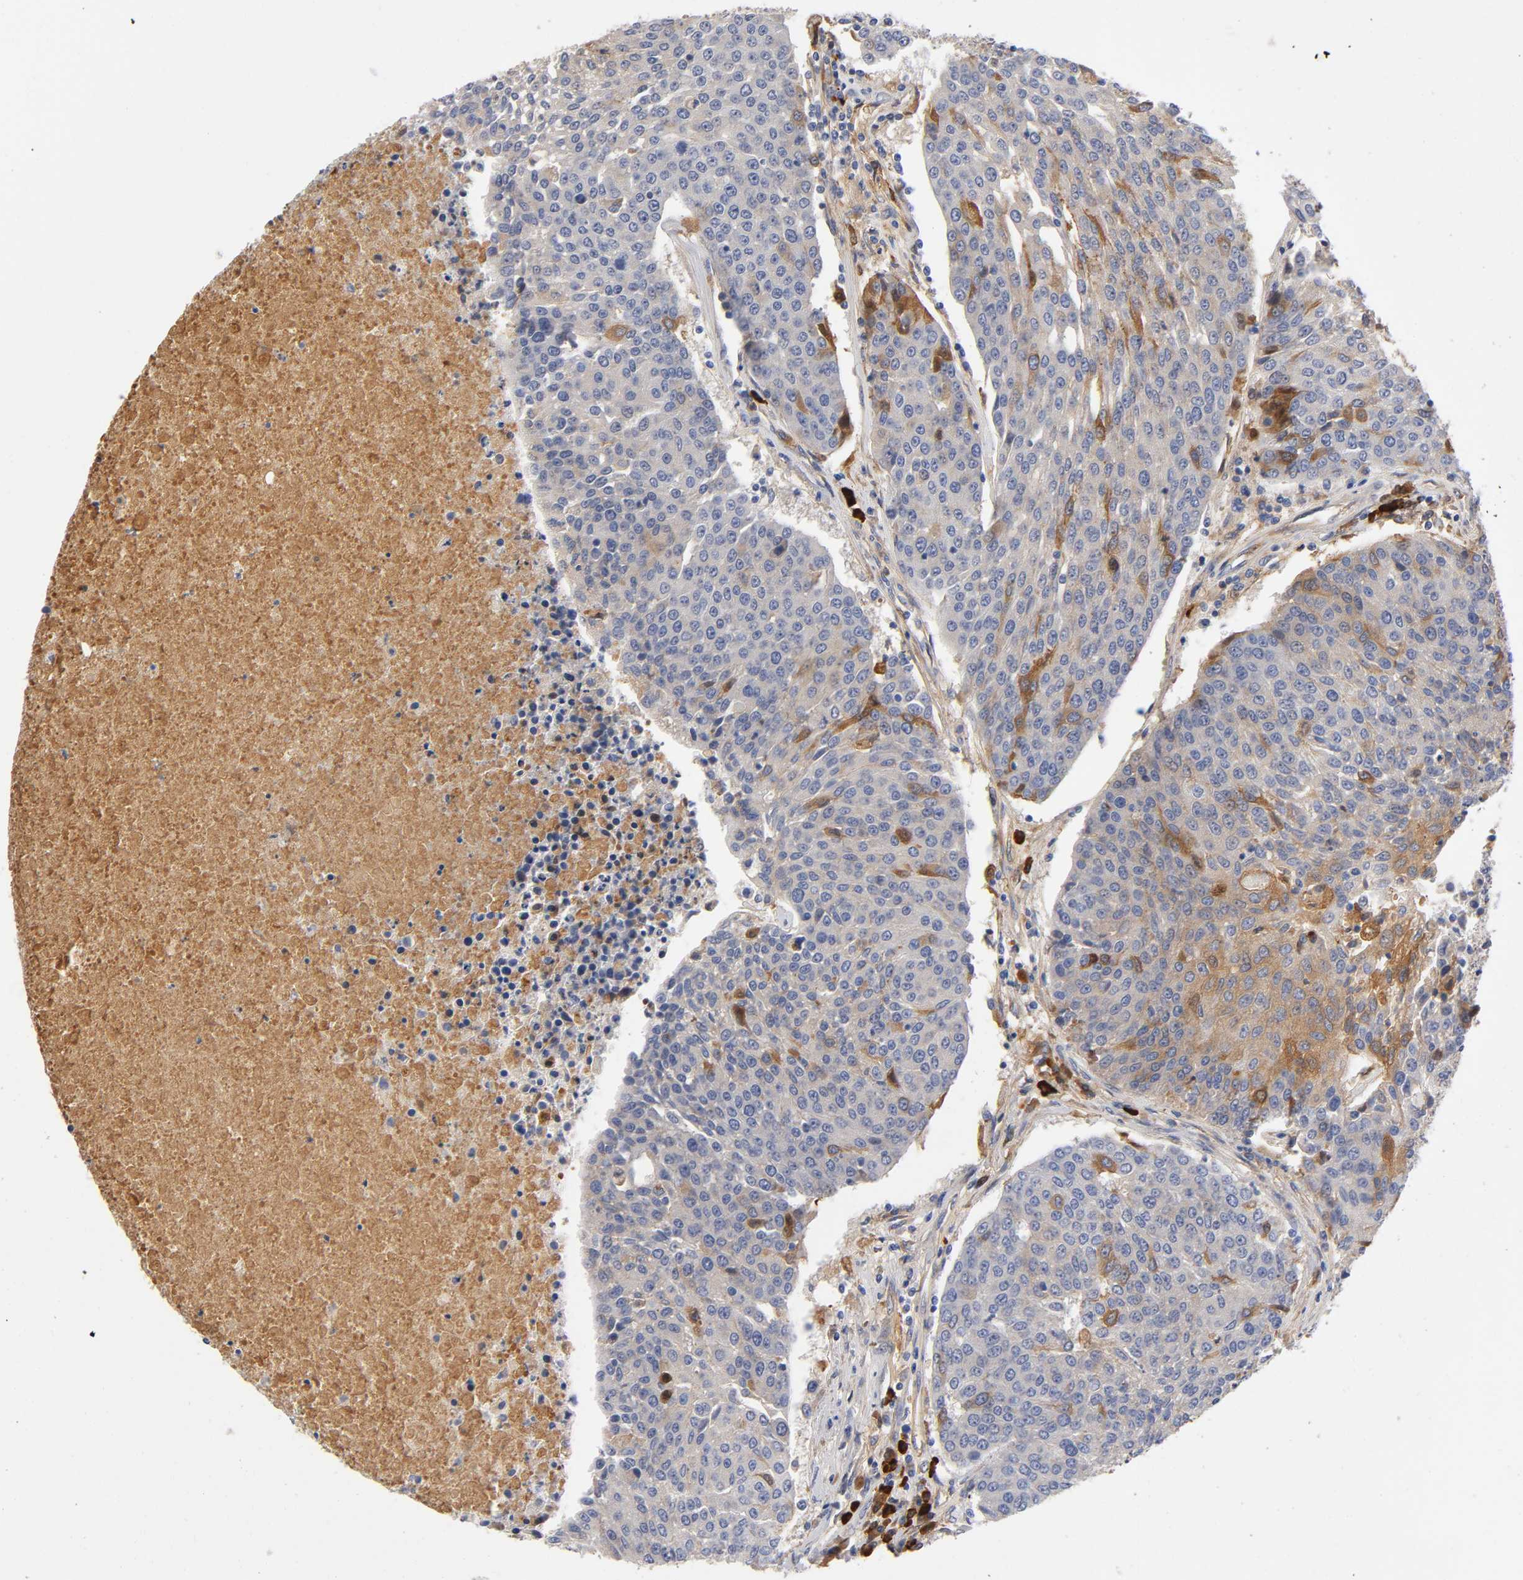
{"staining": {"intensity": "moderate", "quantity": "25%-75%", "location": "cytoplasmic/membranous"}, "tissue": "urothelial cancer", "cell_type": "Tumor cells", "image_type": "cancer", "snomed": [{"axis": "morphology", "description": "Urothelial carcinoma, High grade"}, {"axis": "topography", "description": "Urinary bladder"}], "caption": "High-grade urothelial carcinoma stained with a protein marker exhibits moderate staining in tumor cells.", "gene": "NOVA1", "patient": {"sex": "female", "age": 85}}